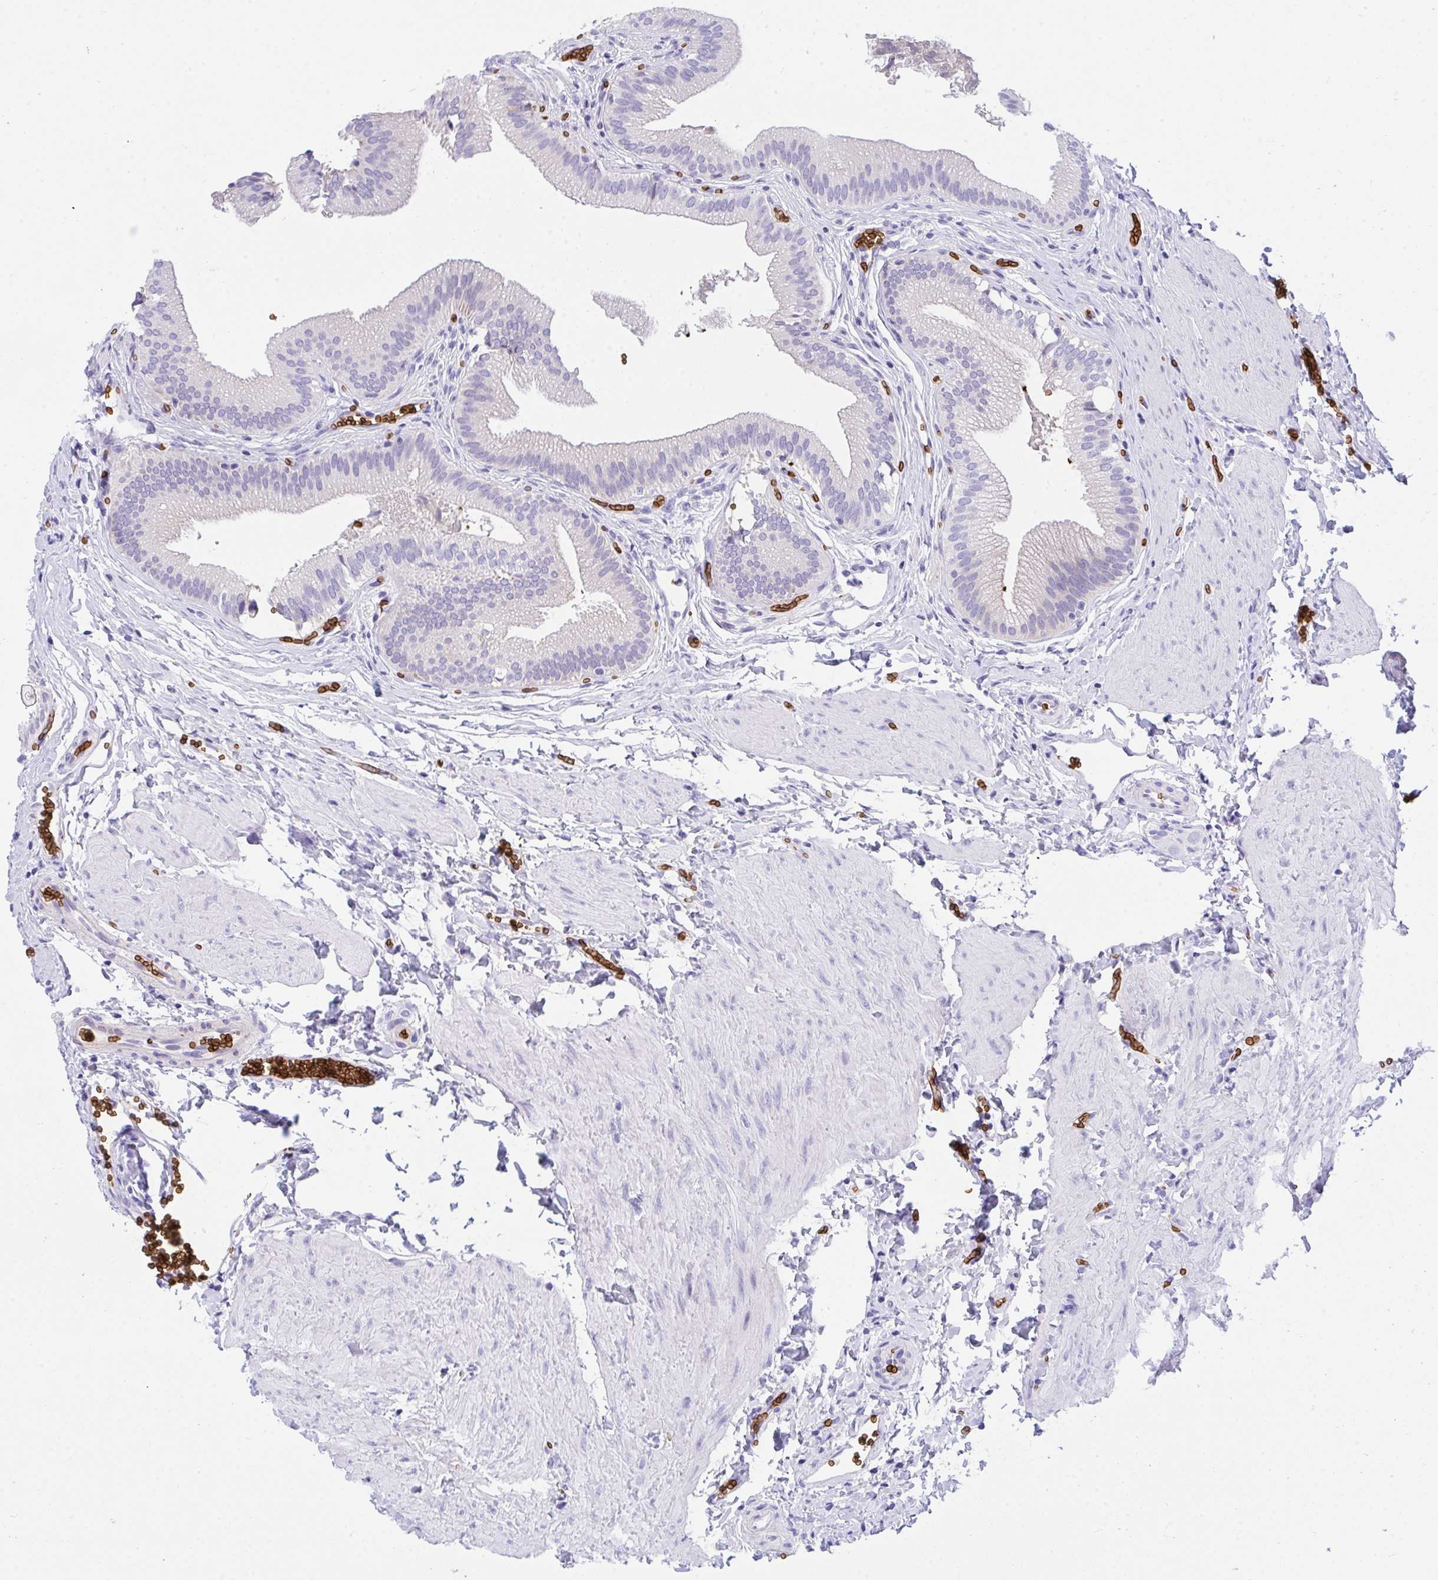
{"staining": {"intensity": "weak", "quantity": "<25%", "location": "cytoplasmic/membranous"}, "tissue": "gallbladder", "cell_type": "Glandular cells", "image_type": "normal", "snomed": [{"axis": "morphology", "description": "Normal tissue, NOS"}, {"axis": "topography", "description": "Gallbladder"}, {"axis": "topography", "description": "Peripheral nerve tissue"}], "caption": "A photomicrograph of gallbladder stained for a protein demonstrates no brown staining in glandular cells.", "gene": "ANK1", "patient": {"sex": "male", "age": 17}}